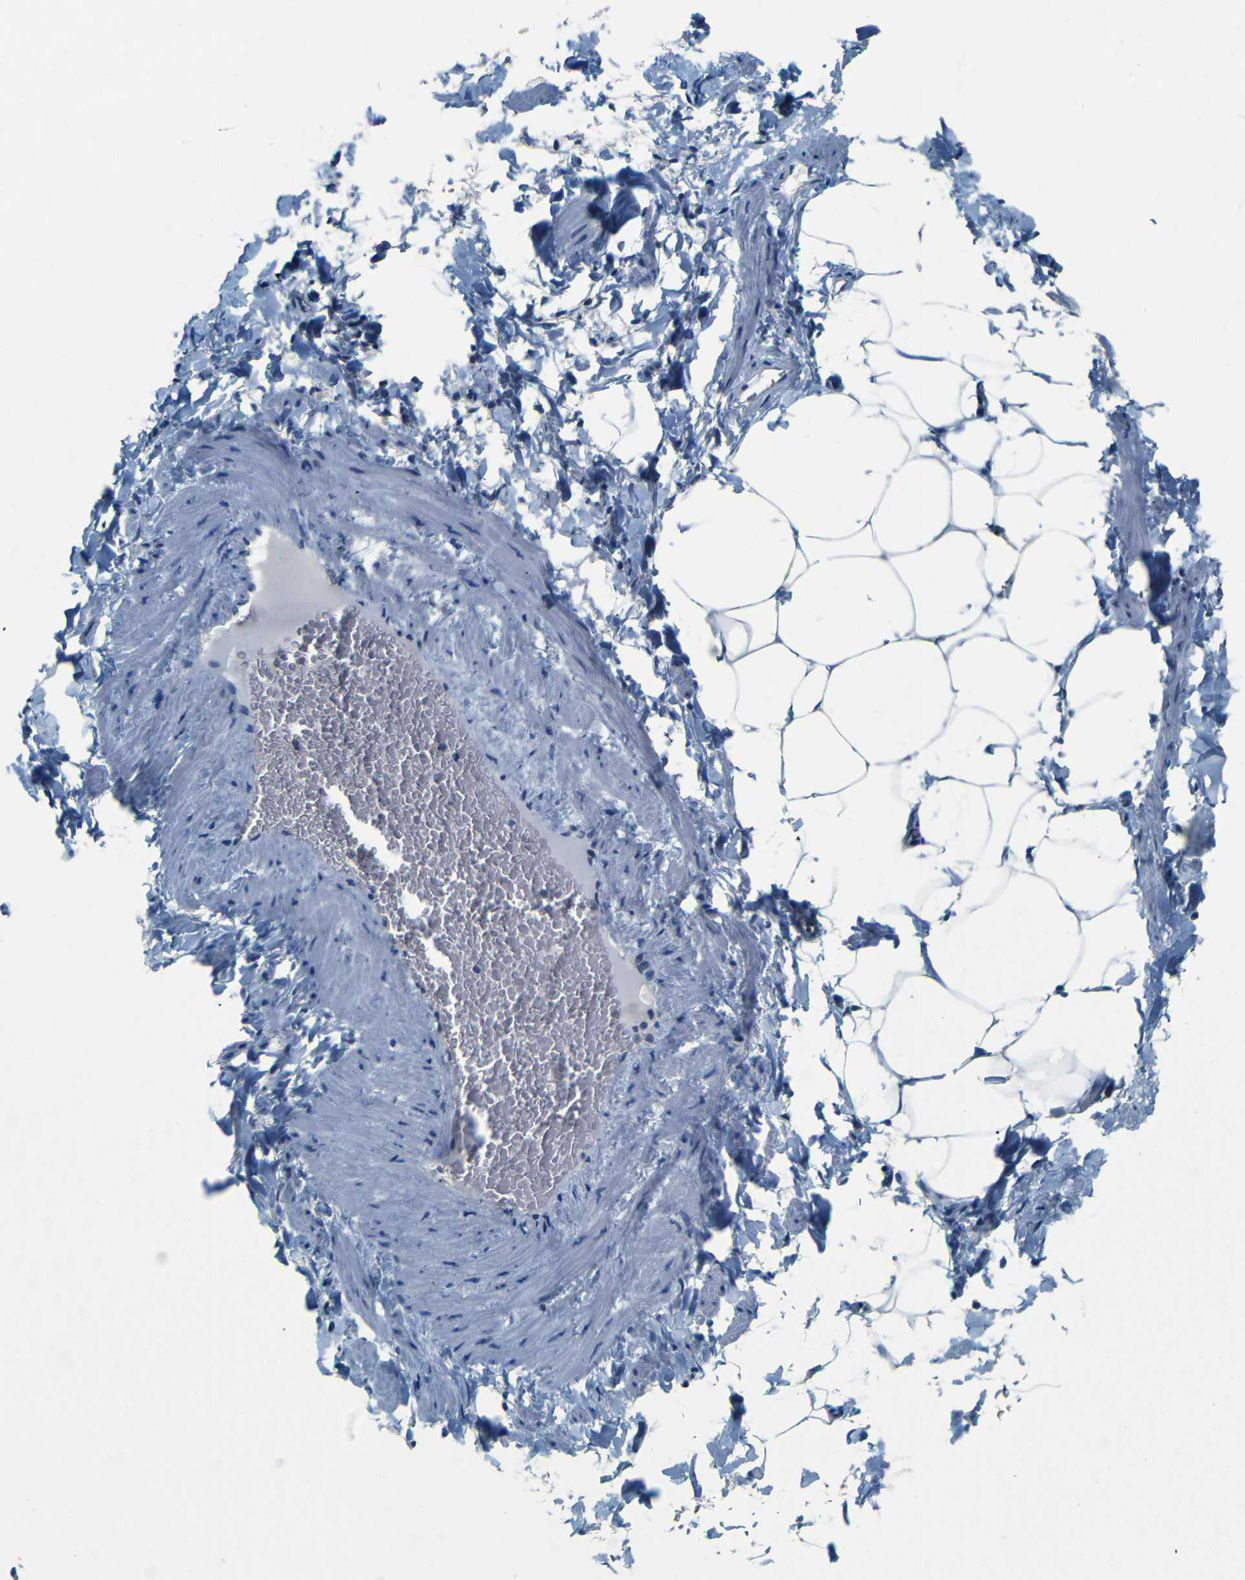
{"staining": {"intensity": "negative", "quantity": "none", "location": "none"}, "tissue": "adipose tissue", "cell_type": "Adipocytes", "image_type": "normal", "snomed": [{"axis": "morphology", "description": "Normal tissue, NOS"}, {"axis": "topography", "description": "Vascular tissue"}], "caption": "The image demonstrates no significant staining in adipocytes of adipose tissue.", "gene": "ZMAT1", "patient": {"sex": "male", "age": 41}}